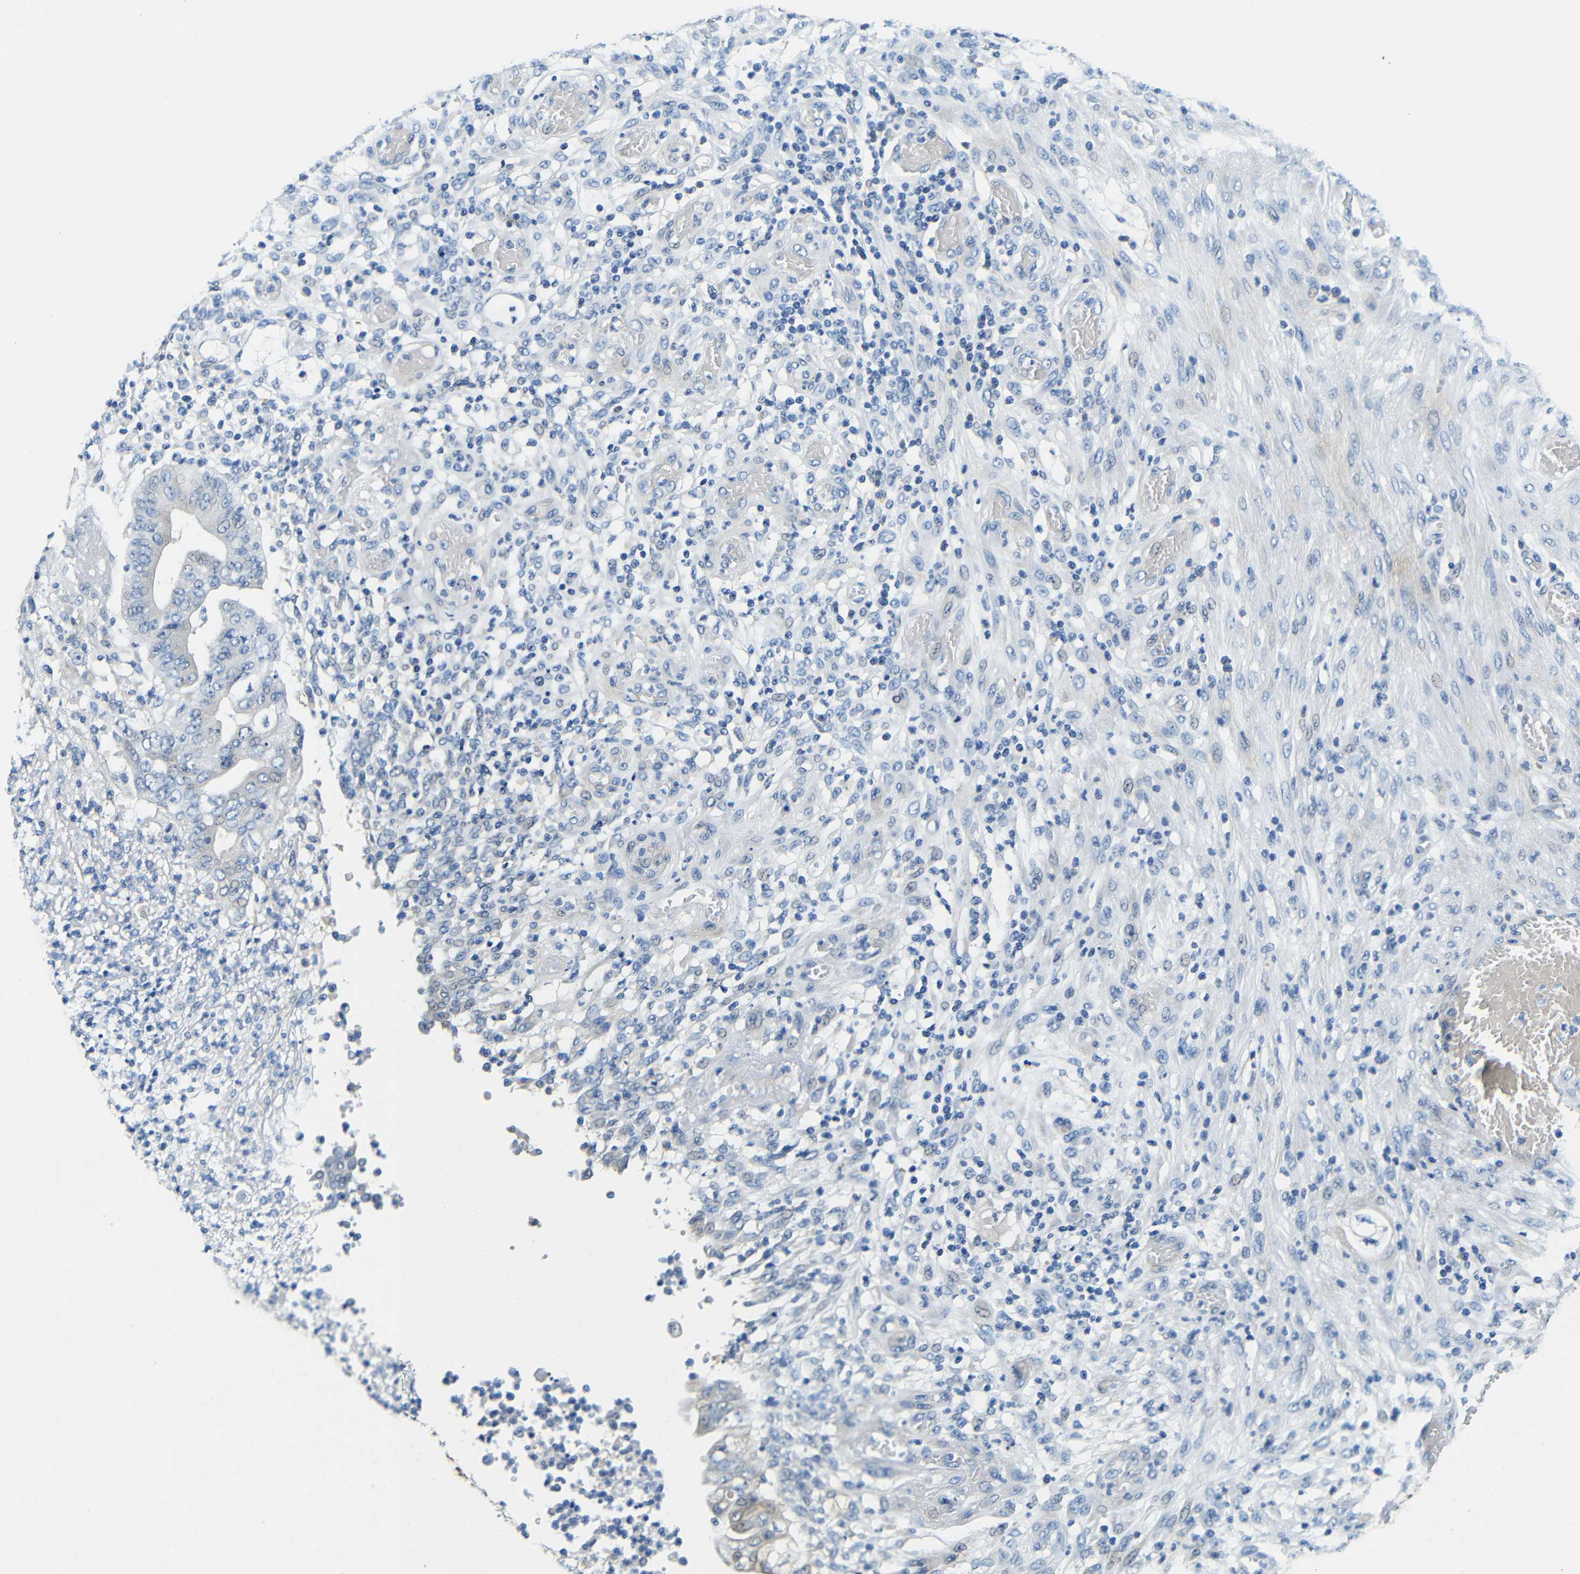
{"staining": {"intensity": "negative", "quantity": "none", "location": "none"}, "tissue": "stomach cancer", "cell_type": "Tumor cells", "image_type": "cancer", "snomed": [{"axis": "morphology", "description": "Adenocarcinoma, NOS"}, {"axis": "topography", "description": "Stomach"}], "caption": "High power microscopy micrograph of an immunohistochemistry photomicrograph of stomach adenocarcinoma, revealing no significant expression in tumor cells.", "gene": "FMO5", "patient": {"sex": "female", "age": 73}}